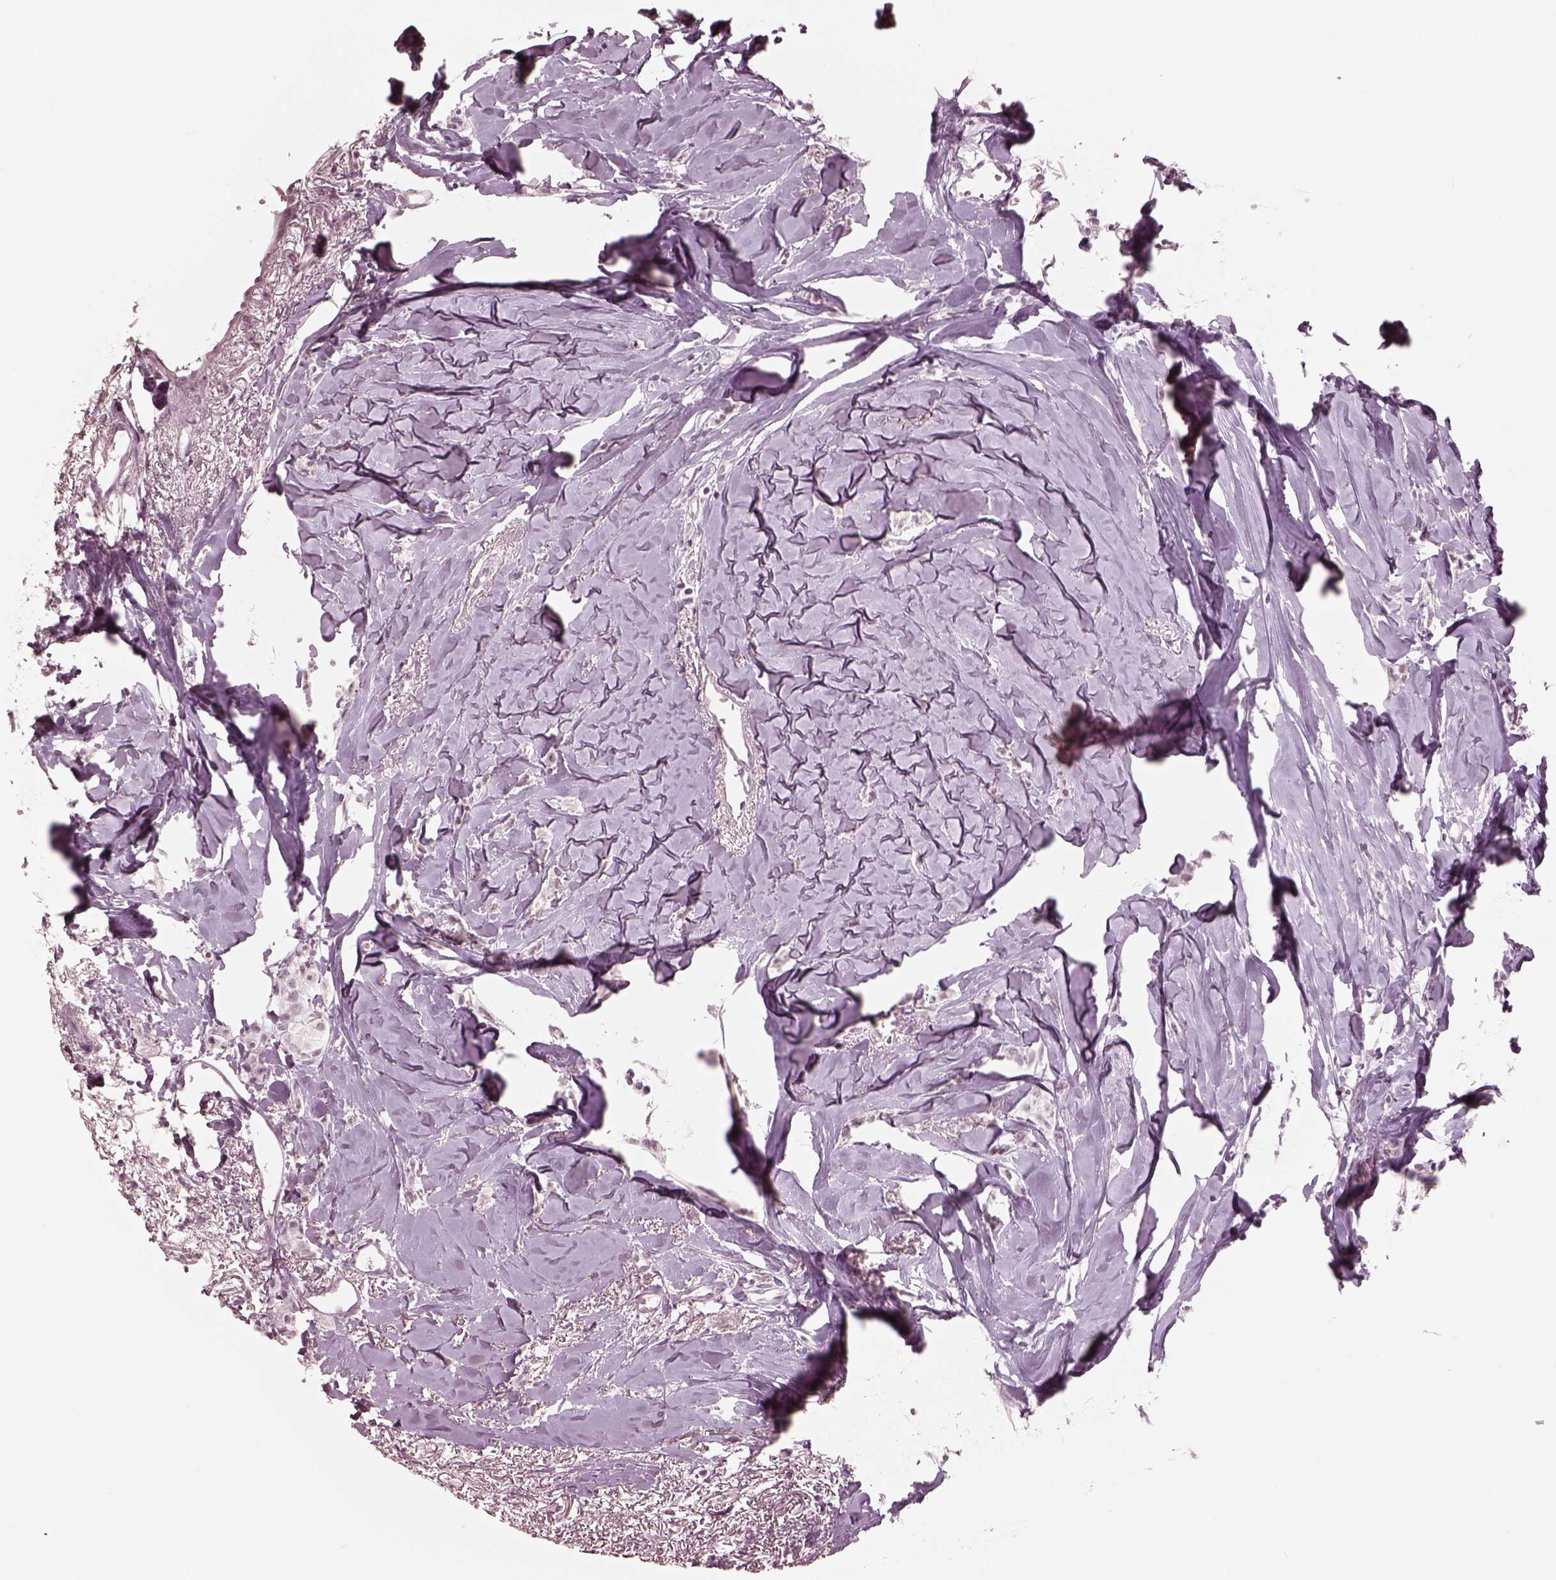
{"staining": {"intensity": "negative", "quantity": "none", "location": "none"}, "tissue": "breast cancer", "cell_type": "Tumor cells", "image_type": "cancer", "snomed": [{"axis": "morphology", "description": "Duct carcinoma"}, {"axis": "topography", "description": "Breast"}], "caption": "Tumor cells show no significant positivity in breast cancer.", "gene": "GARIN4", "patient": {"sex": "female", "age": 85}}